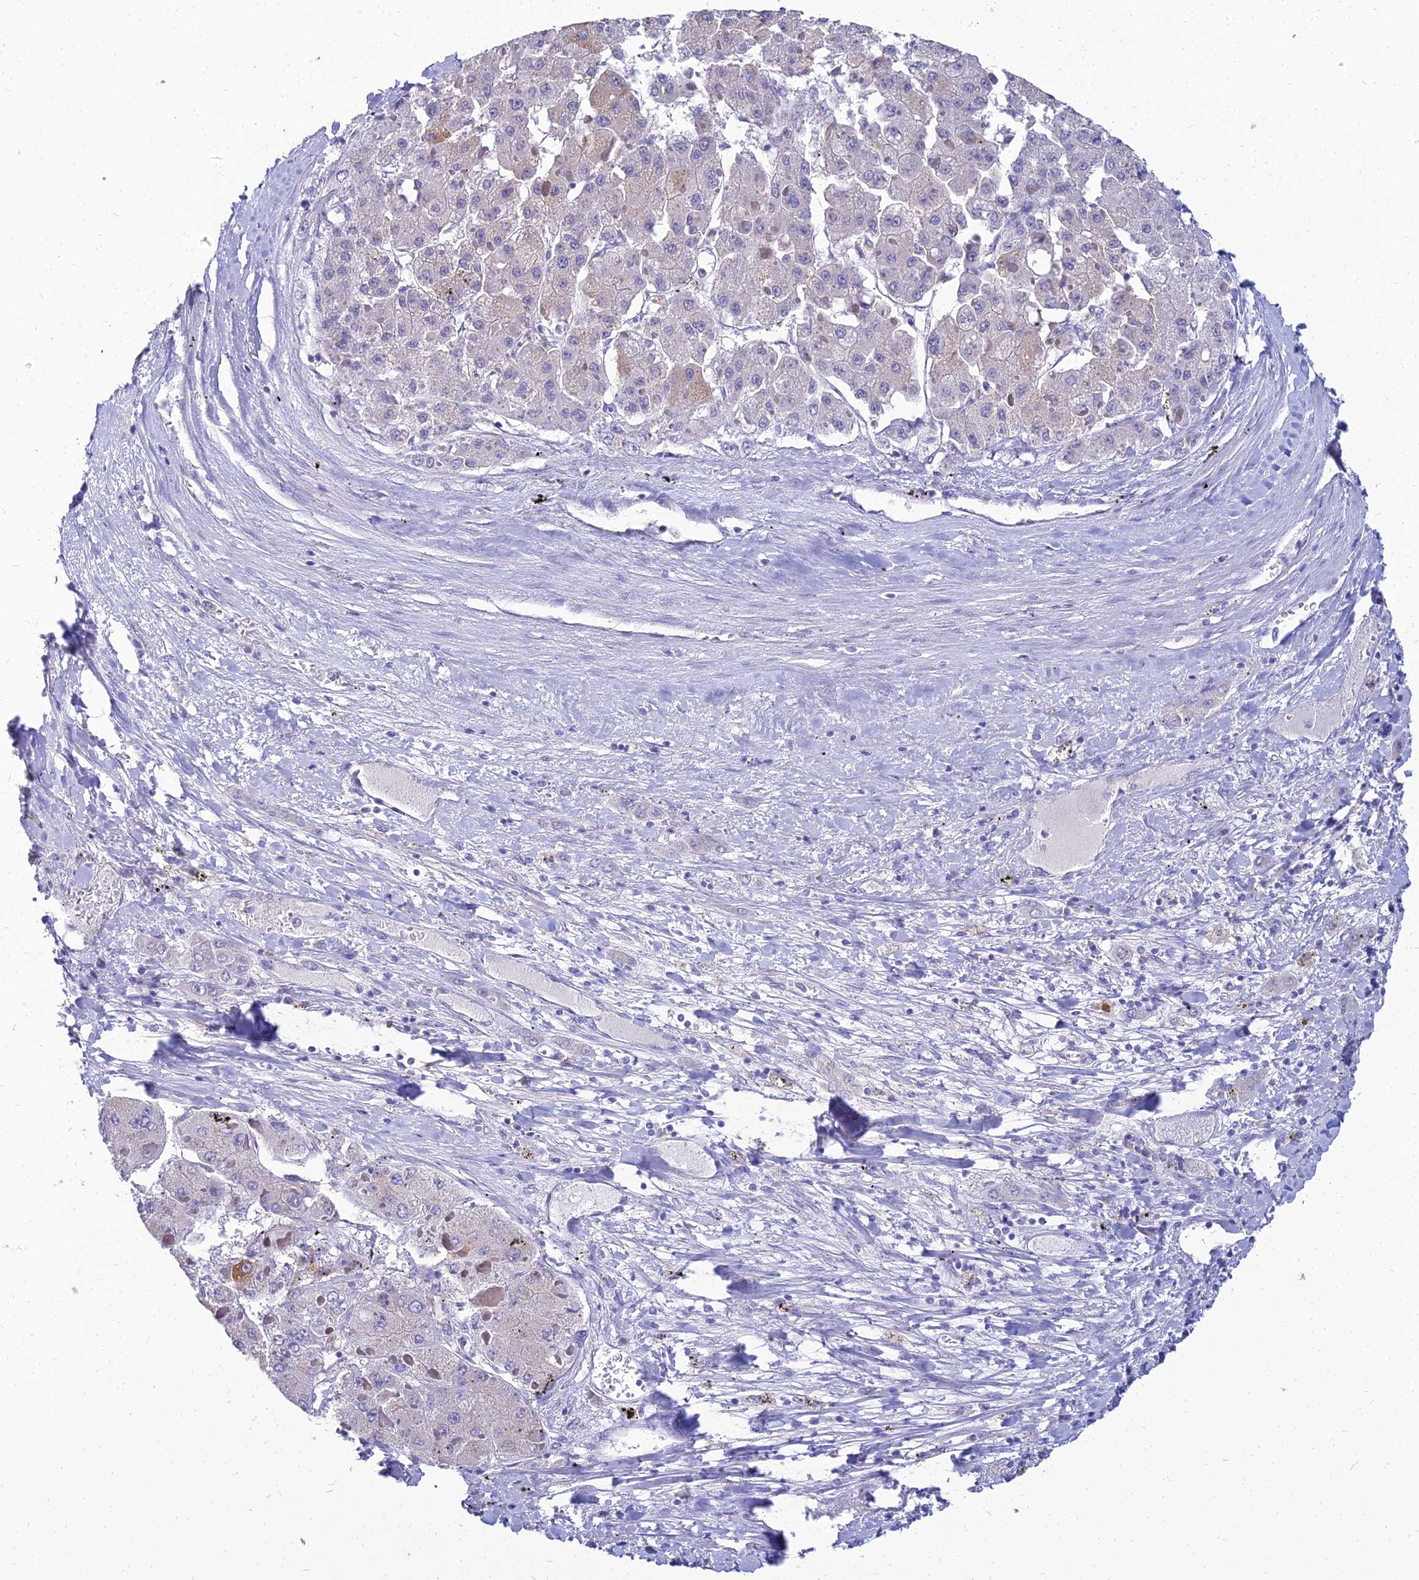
{"staining": {"intensity": "negative", "quantity": "none", "location": "none"}, "tissue": "liver cancer", "cell_type": "Tumor cells", "image_type": "cancer", "snomed": [{"axis": "morphology", "description": "Carcinoma, Hepatocellular, NOS"}, {"axis": "topography", "description": "Liver"}], "caption": "Immunohistochemistry of human liver cancer shows no expression in tumor cells.", "gene": "NPY", "patient": {"sex": "female", "age": 73}}